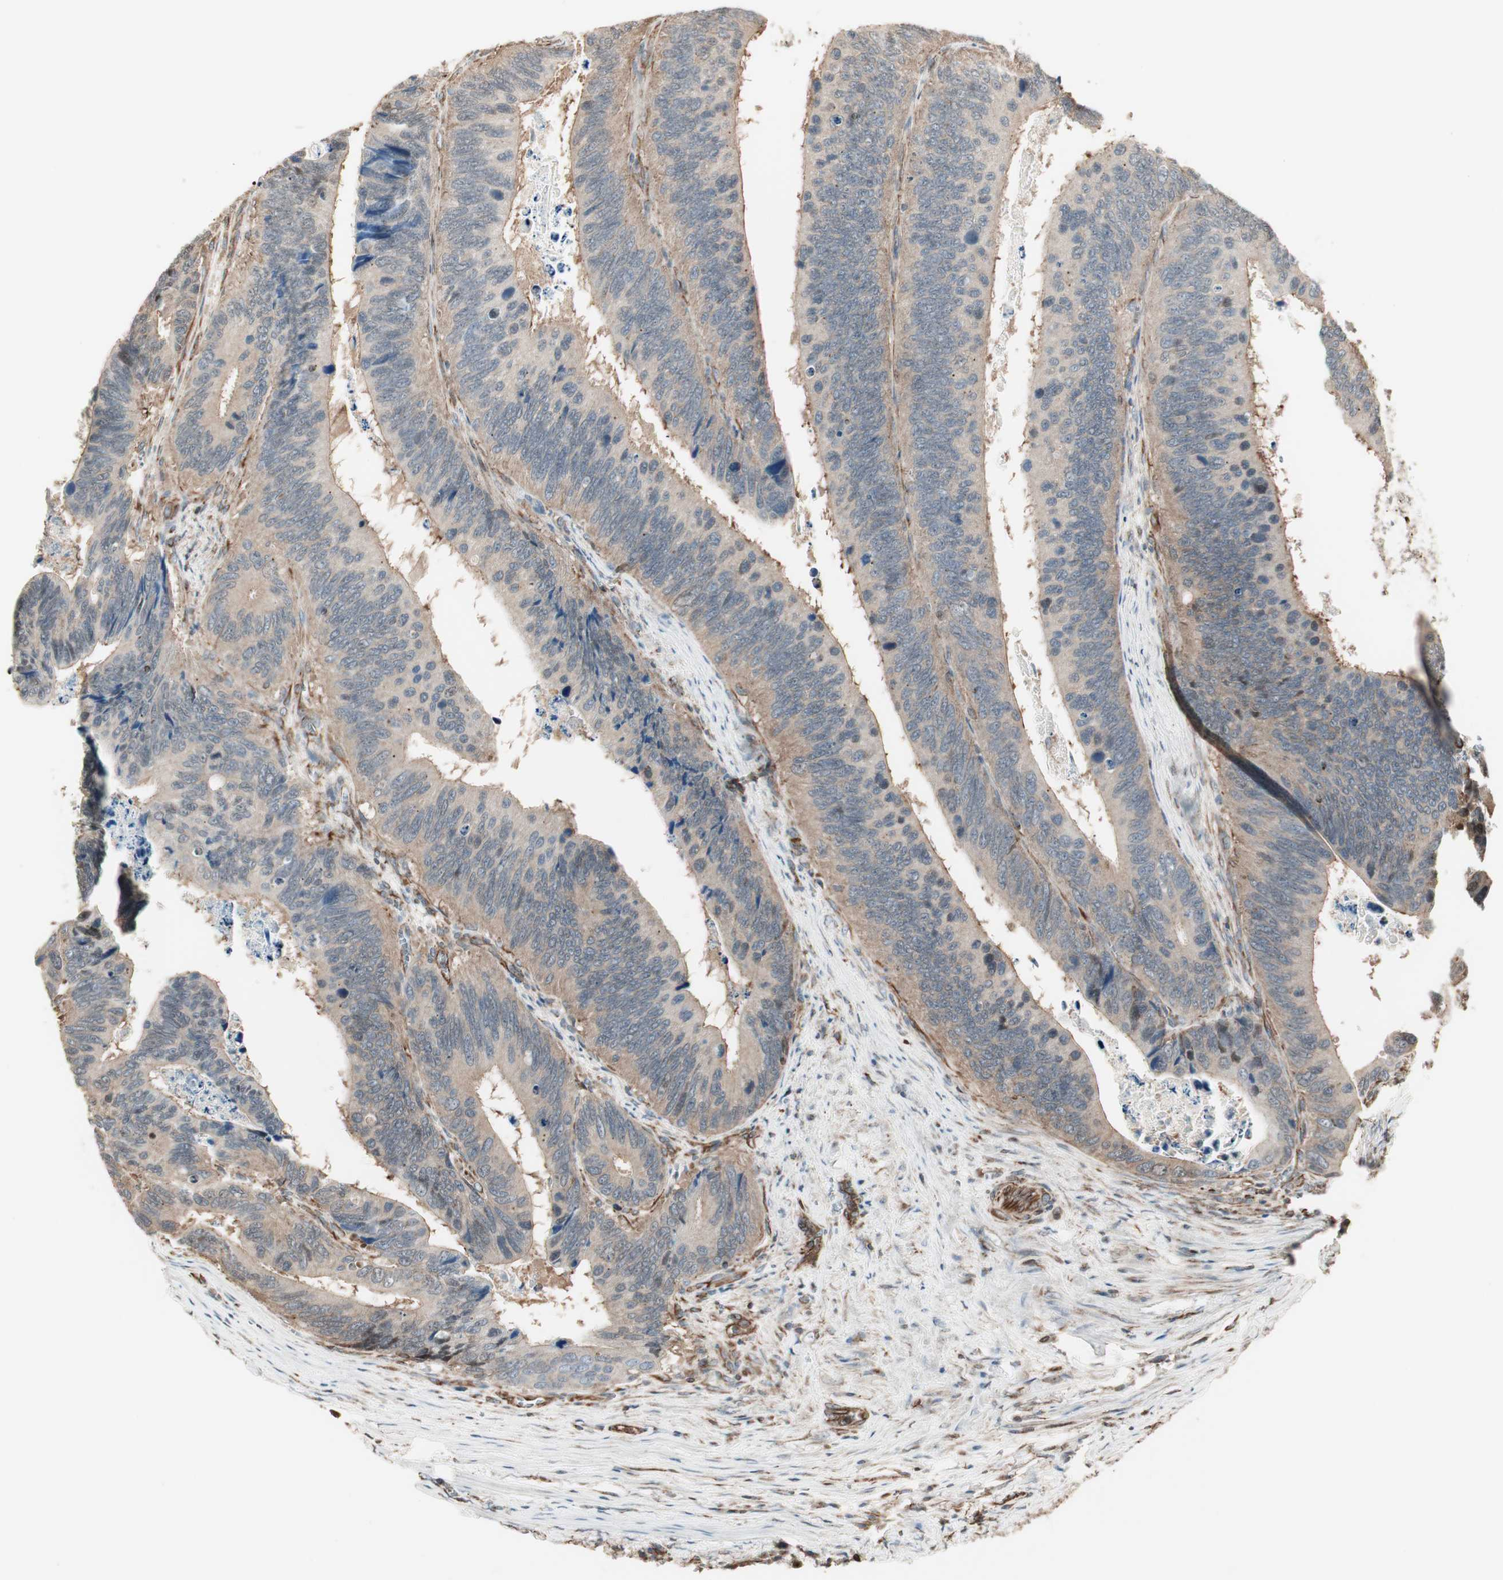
{"staining": {"intensity": "weak", "quantity": ">75%", "location": "cytoplasmic/membranous"}, "tissue": "colorectal cancer", "cell_type": "Tumor cells", "image_type": "cancer", "snomed": [{"axis": "morphology", "description": "Adenocarcinoma, NOS"}, {"axis": "topography", "description": "Colon"}], "caption": "Immunohistochemical staining of human colorectal adenocarcinoma exhibits low levels of weak cytoplasmic/membranous protein staining in approximately >75% of tumor cells.", "gene": "MAD2L2", "patient": {"sex": "male", "age": 72}}